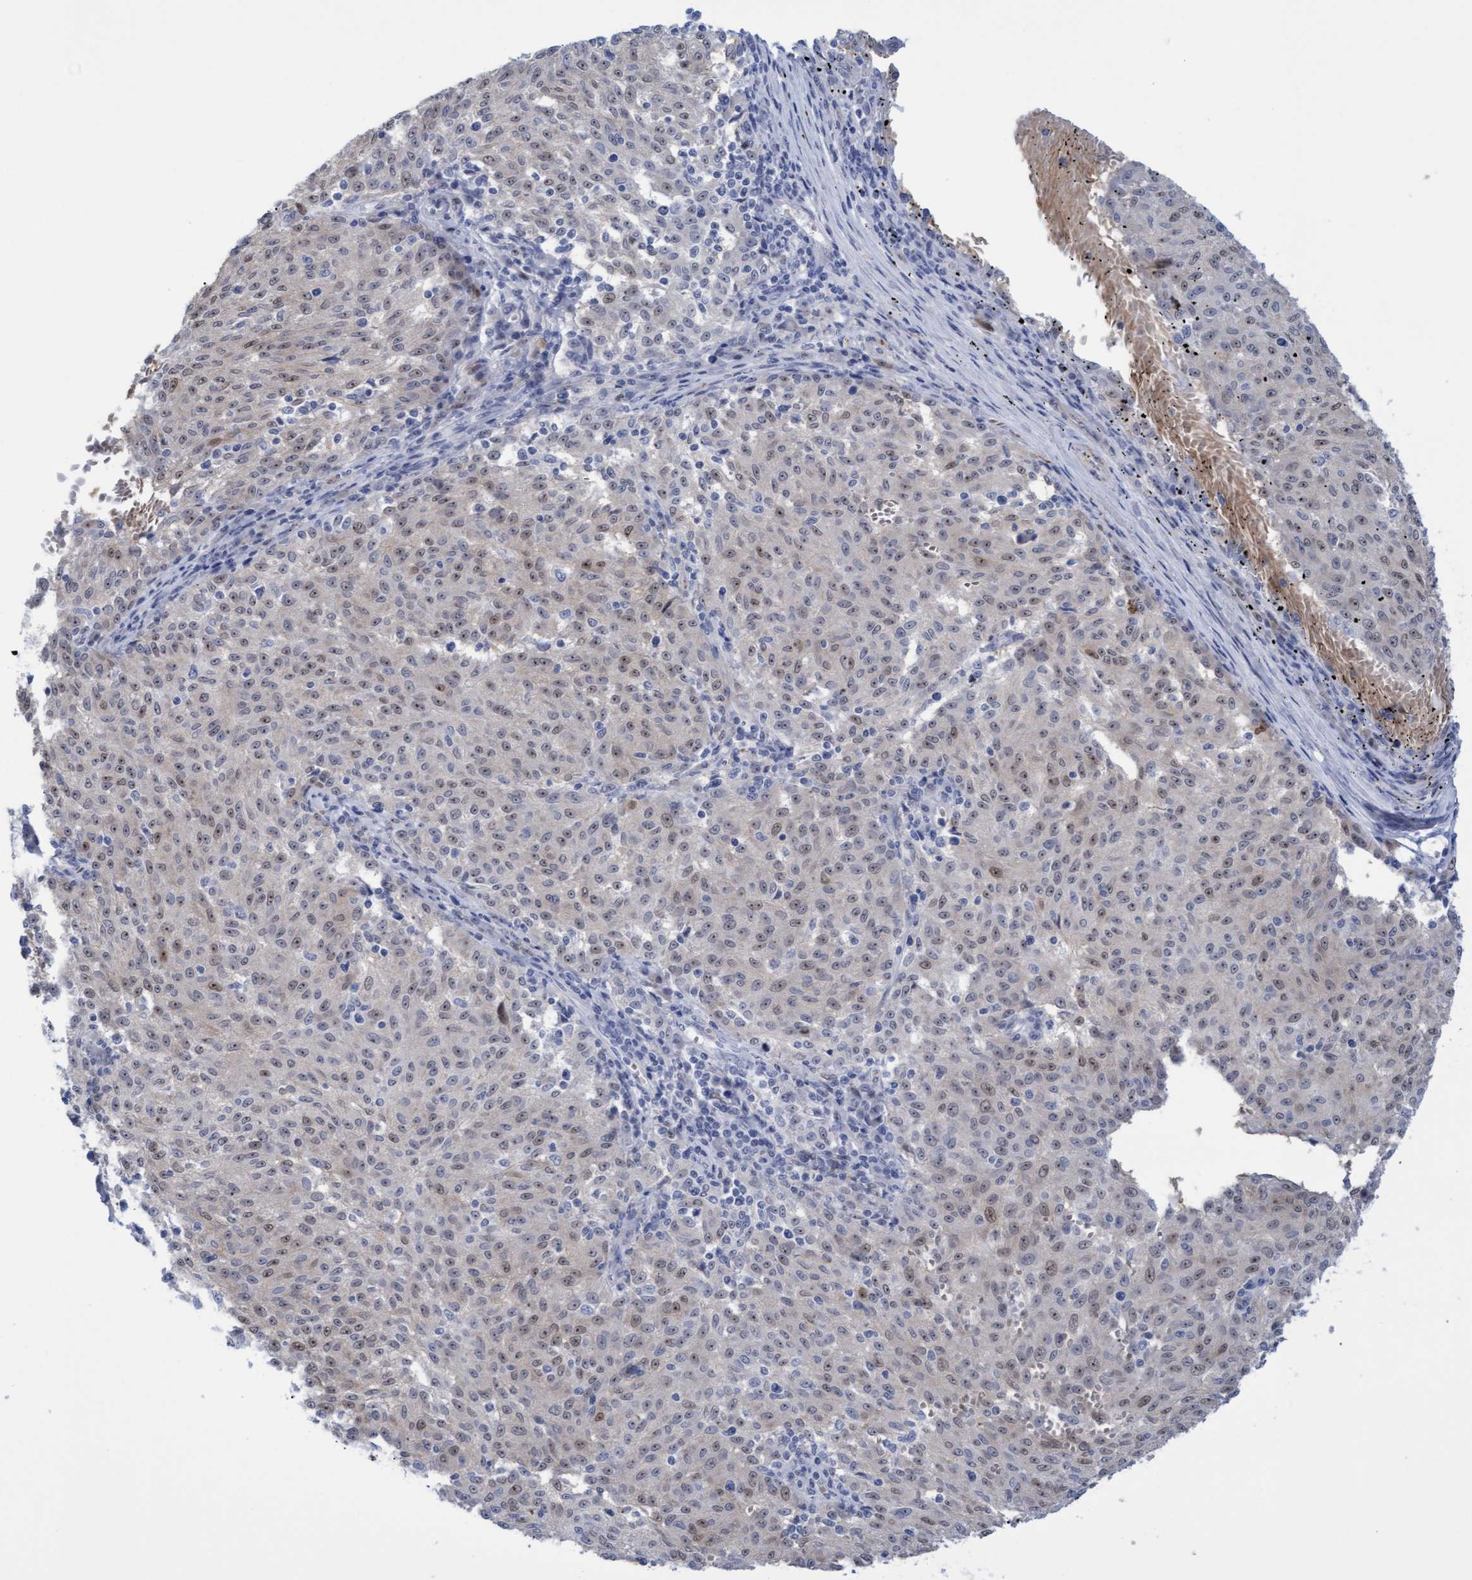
{"staining": {"intensity": "weak", "quantity": "25%-75%", "location": "nuclear"}, "tissue": "melanoma", "cell_type": "Tumor cells", "image_type": "cancer", "snomed": [{"axis": "morphology", "description": "Malignant melanoma, NOS"}, {"axis": "topography", "description": "Skin"}], "caption": "Protein staining of melanoma tissue reveals weak nuclear staining in about 25%-75% of tumor cells.", "gene": "PINX1", "patient": {"sex": "female", "age": 72}}